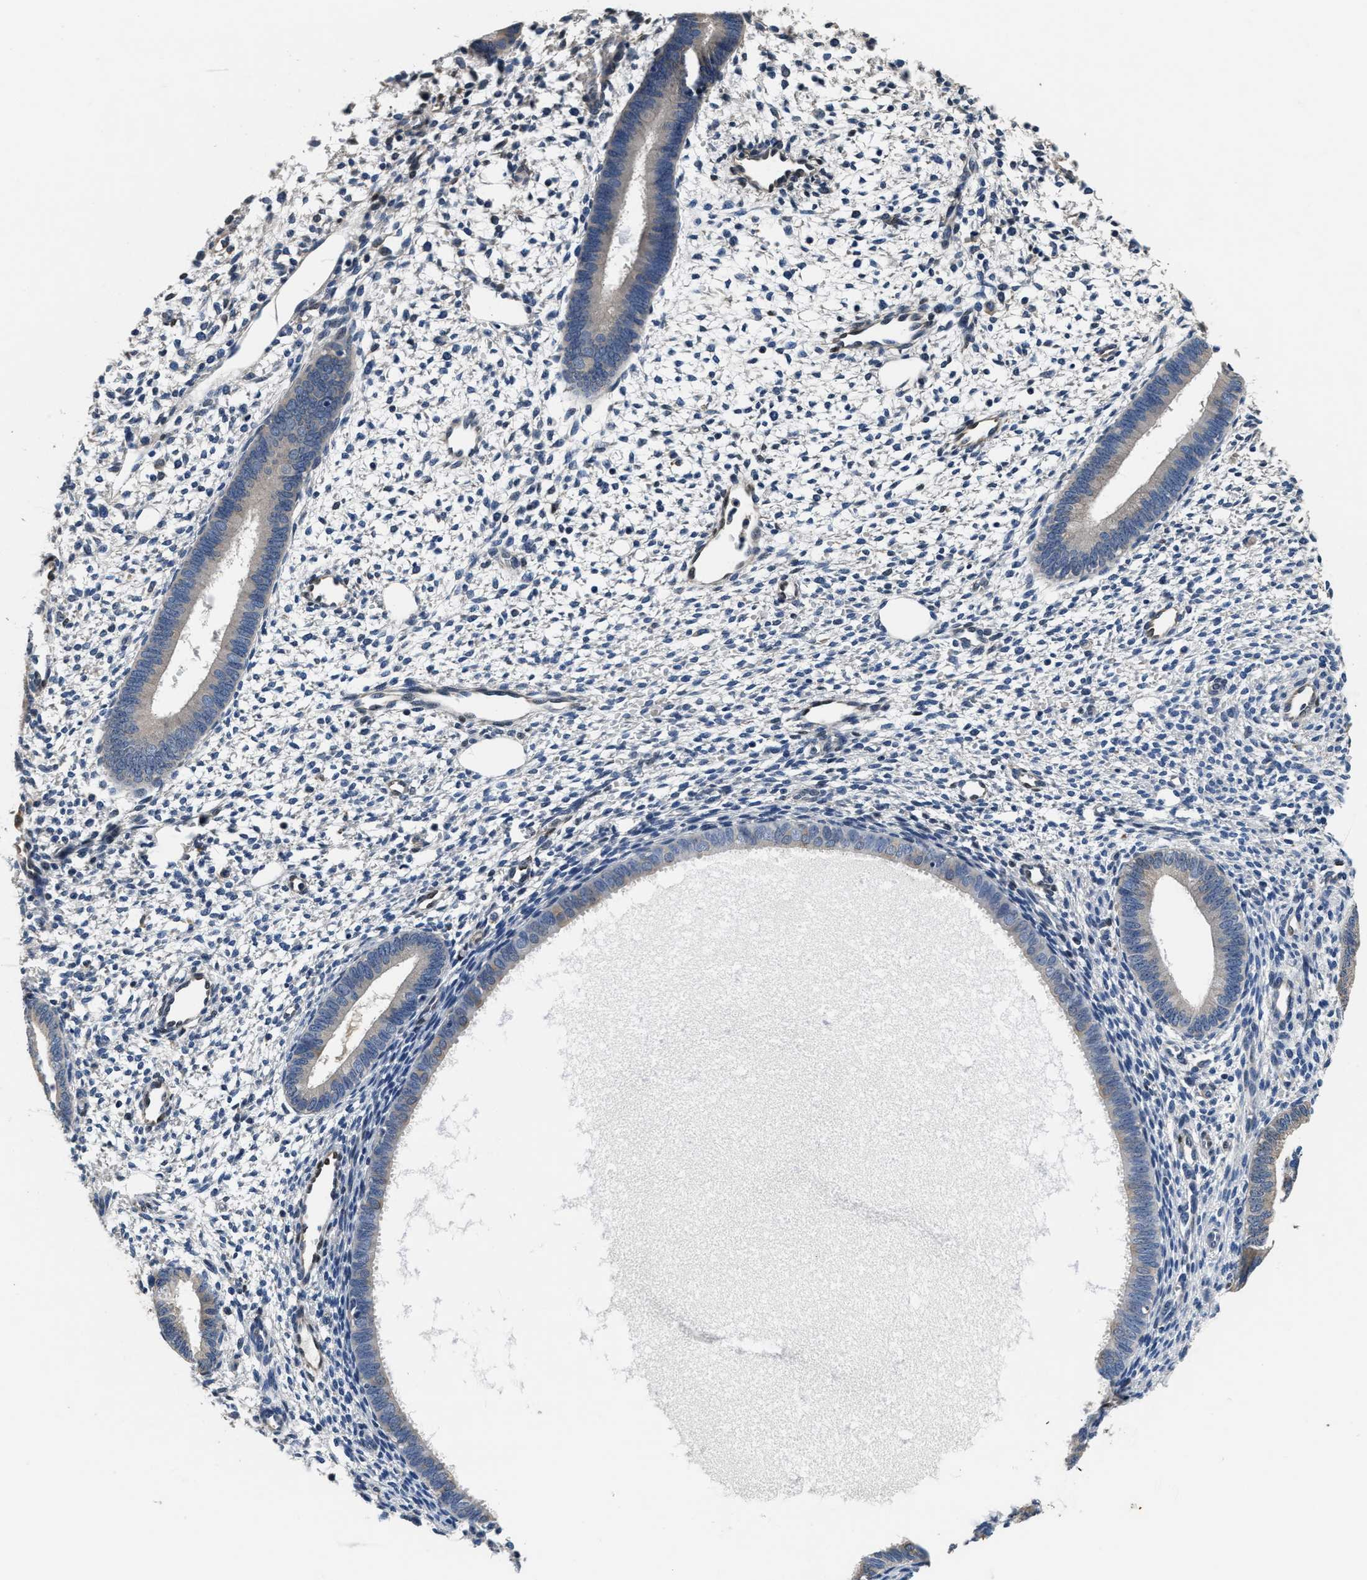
{"staining": {"intensity": "negative", "quantity": "none", "location": "none"}, "tissue": "endometrium", "cell_type": "Cells in endometrial stroma", "image_type": "normal", "snomed": [{"axis": "morphology", "description": "Normal tissue, NOS"}, {"axis": "topography", "description": "Endometrium"}], "caption": "Cells in endometrial stroma show no significant protein positivity in unremarkable endometrium. (Immunohistochemistry, brightfield microscopy, high magnification).", "gene": "ANKIB1", "patient": {"sex": "female", "age": 46}}